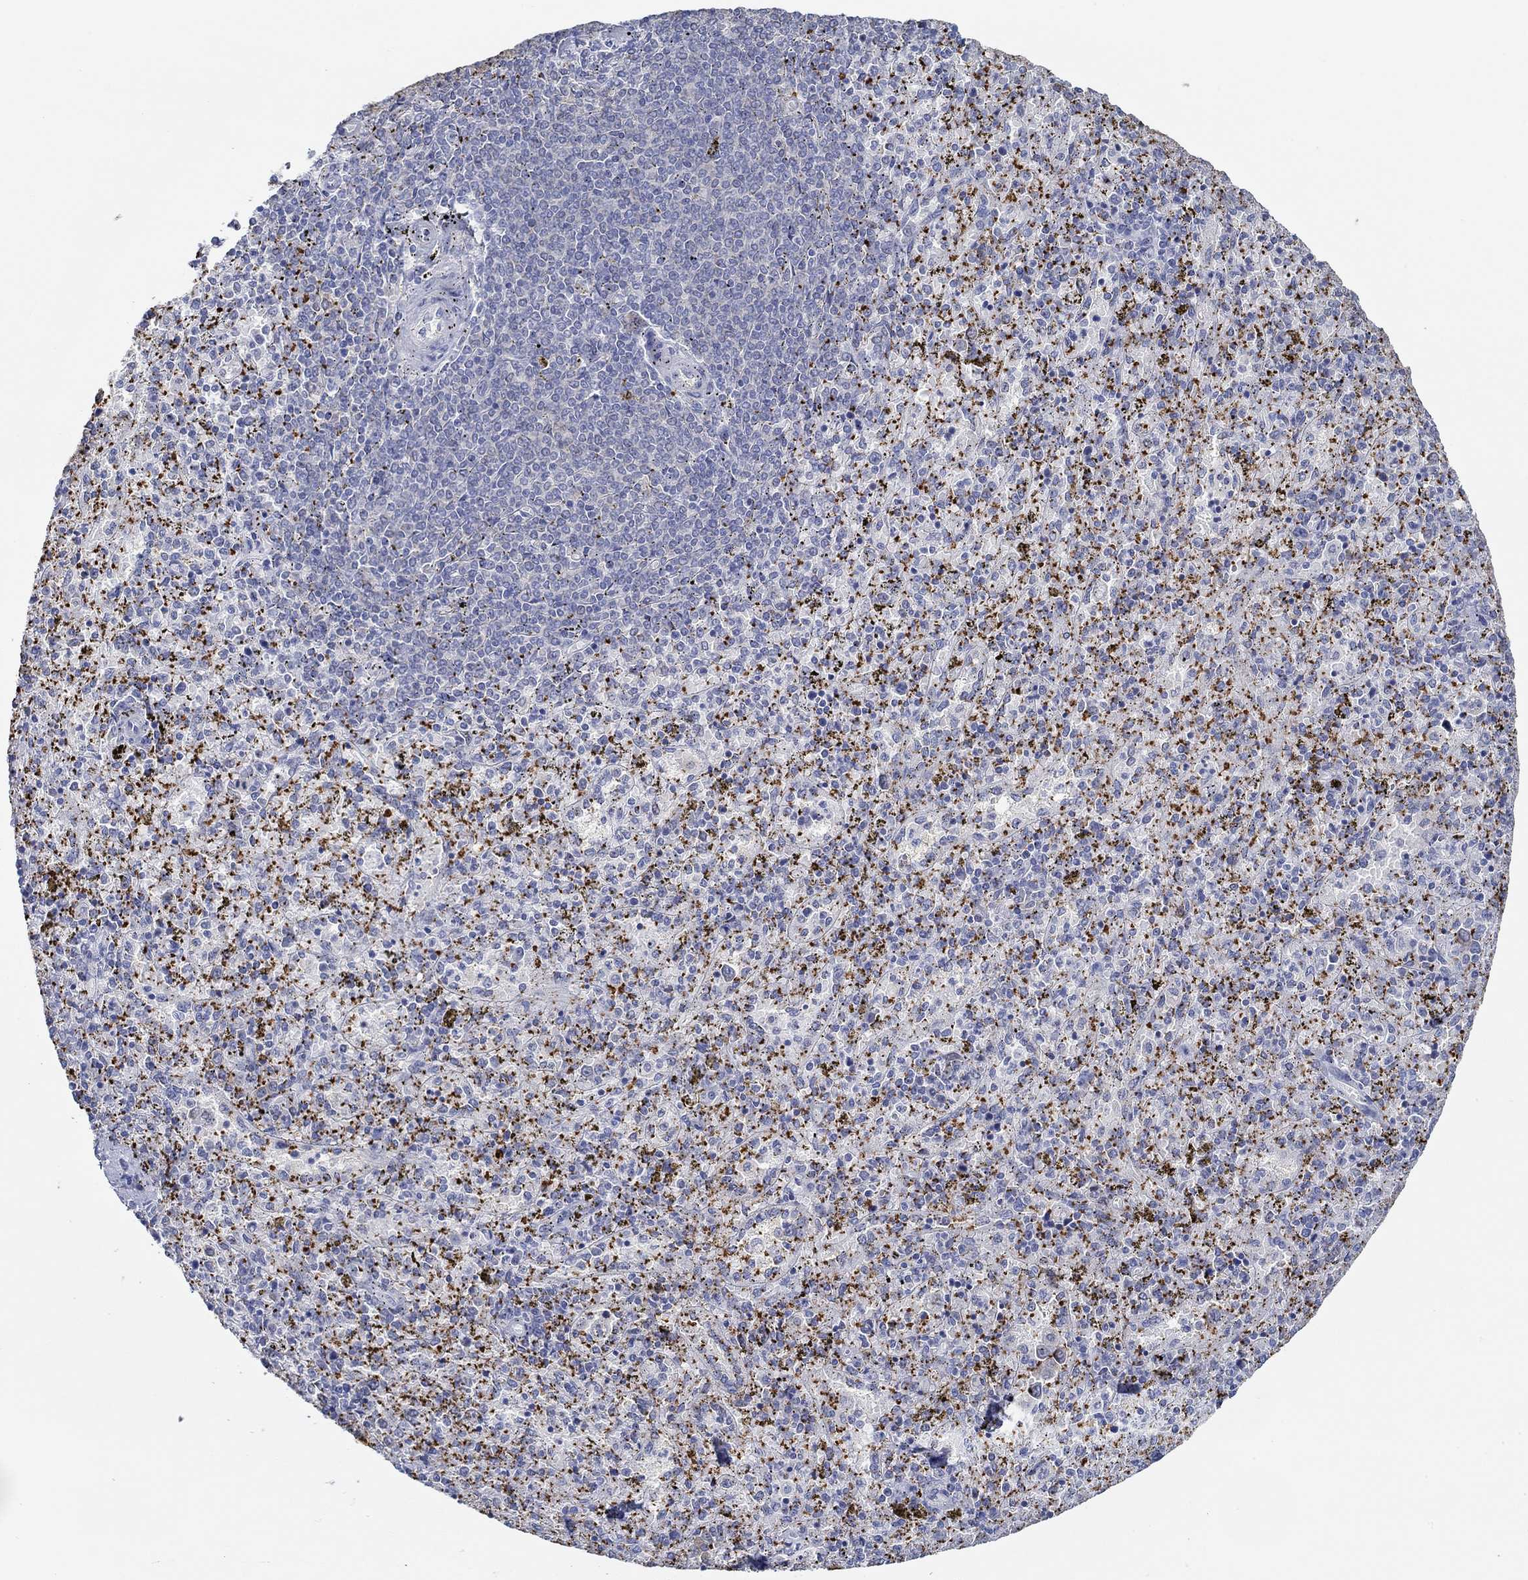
{"staining": {"intensity": "strong", "quantity": "25%-75%", "location": "cytoplasmic/membranous"}, "tissue": "spleen", "cell_type": "Cells in red pulp", "image_type": "normal", "snomed": [{"axis": "morphology", "description": "Normal tissue, NOS"}, {"axis": "topography", "description": "Spleen"}], "caption": "Immunohistochemistry (IHC) histopathology image of unremarkable spleen: spleen stained using immunohistochemistry displays high levels of strong protein expression localized specifically in the cytoplasmic/membranous of cells in red pulp, appearing as a cytoplasmic/membranous brown color.", "gene": "SLC27A3", "patient": {"sex": "female", "age": 50}}